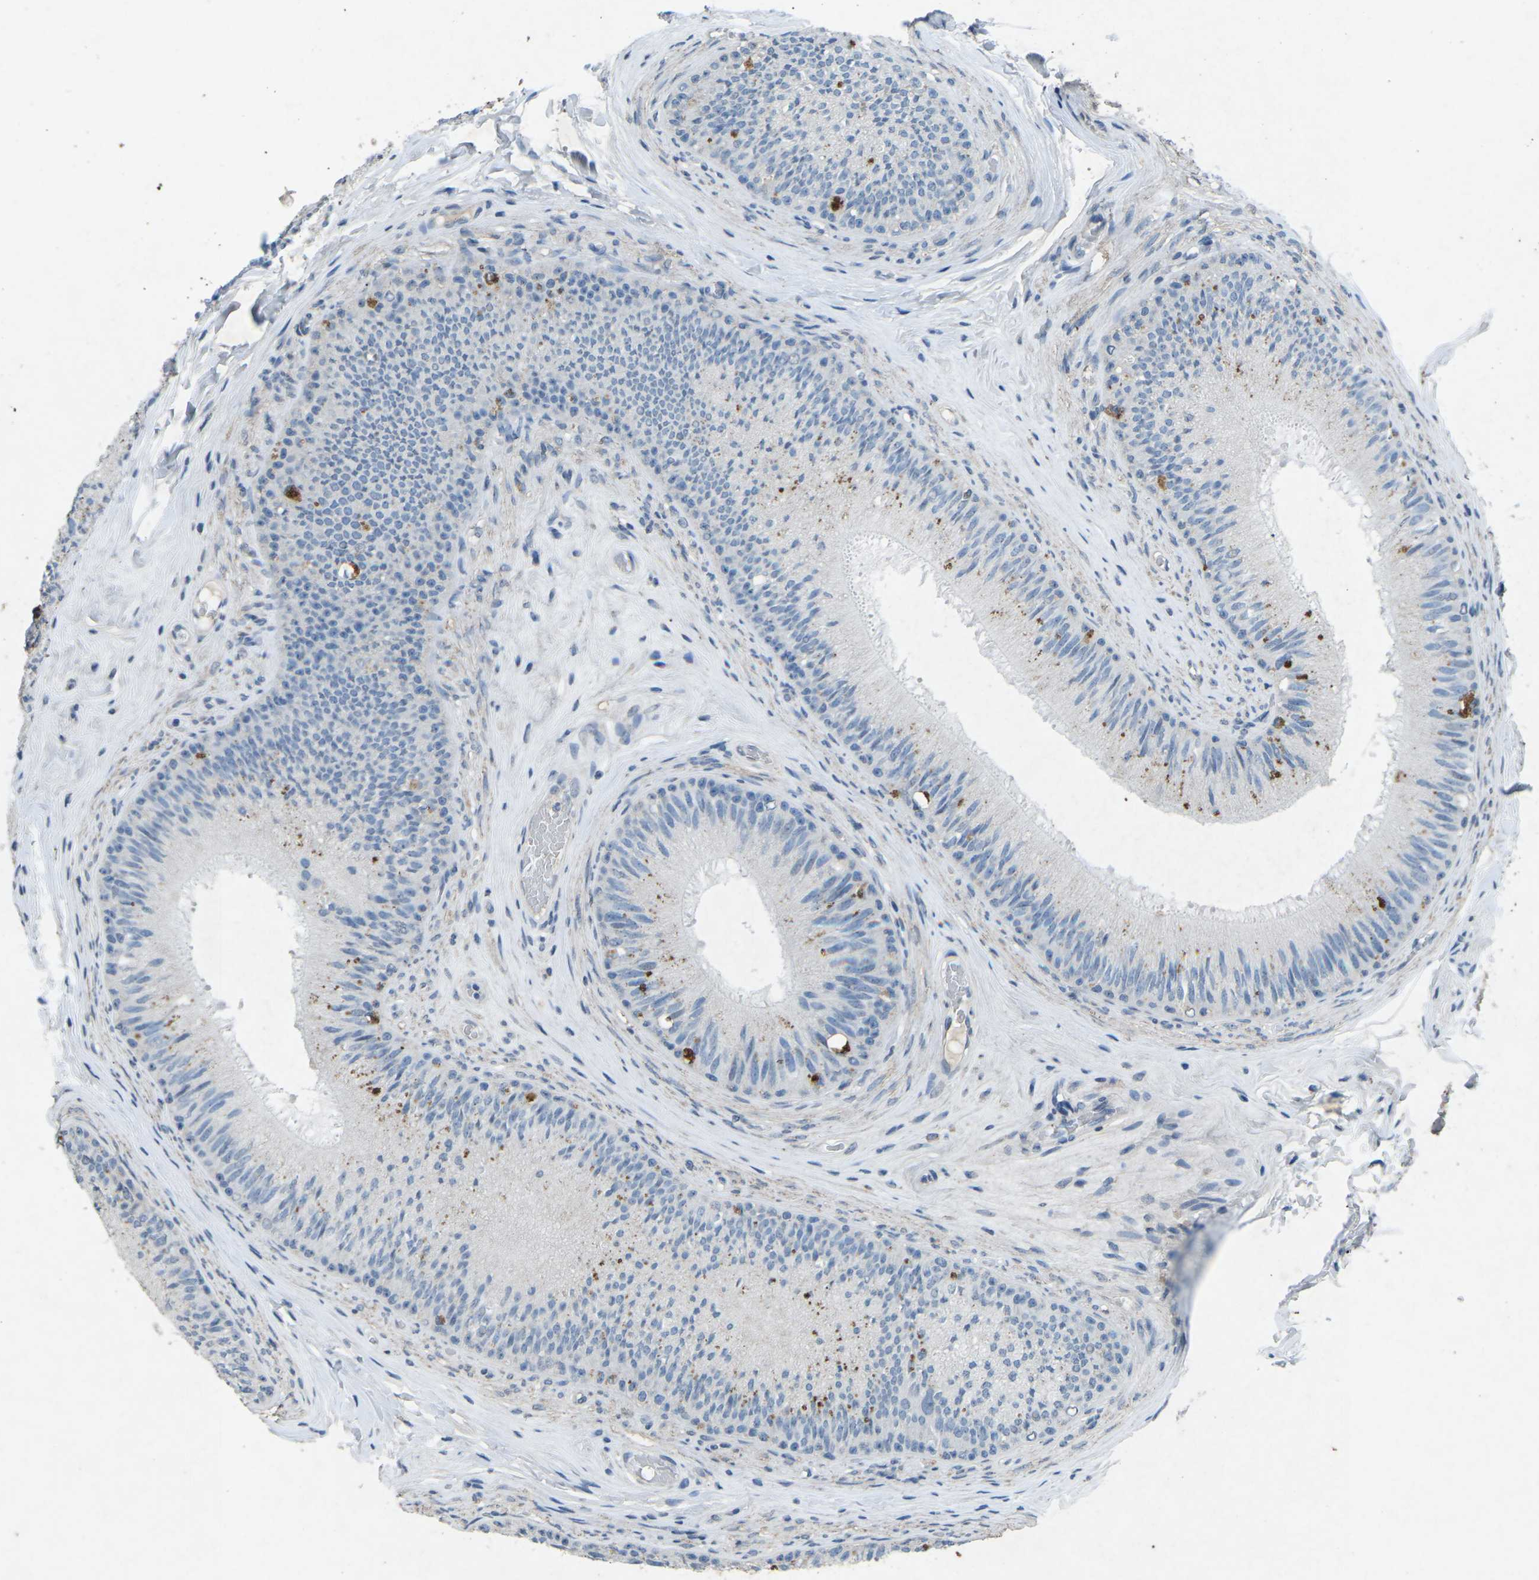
{"staining": {"intensity": "moderate", "quantity": "<25%", "location": "cytoplasmic/membranous"}, "tissue": "epididymis", "cell_type": "Glandular cells", "image_type": "normal", "snomed": [{"axis": "morphology", "description": "Normal tissue, NOS"}, {"axis": "topography", "description": "Testis"}, {"axis": "topography", "description": "Epididymis"}], "caption": "Protein analysis of unremarkable epididymis shows moderate cytoplasmic/membranous expression in approximately <25% of glandular cells. The protein of interest is stained brown, and the nuclei are stained in blue (DAB IHC with brightfield microscopy, high magnification).", "gene": "A1BG", "patient": {"sex": "male", "age": 36}}